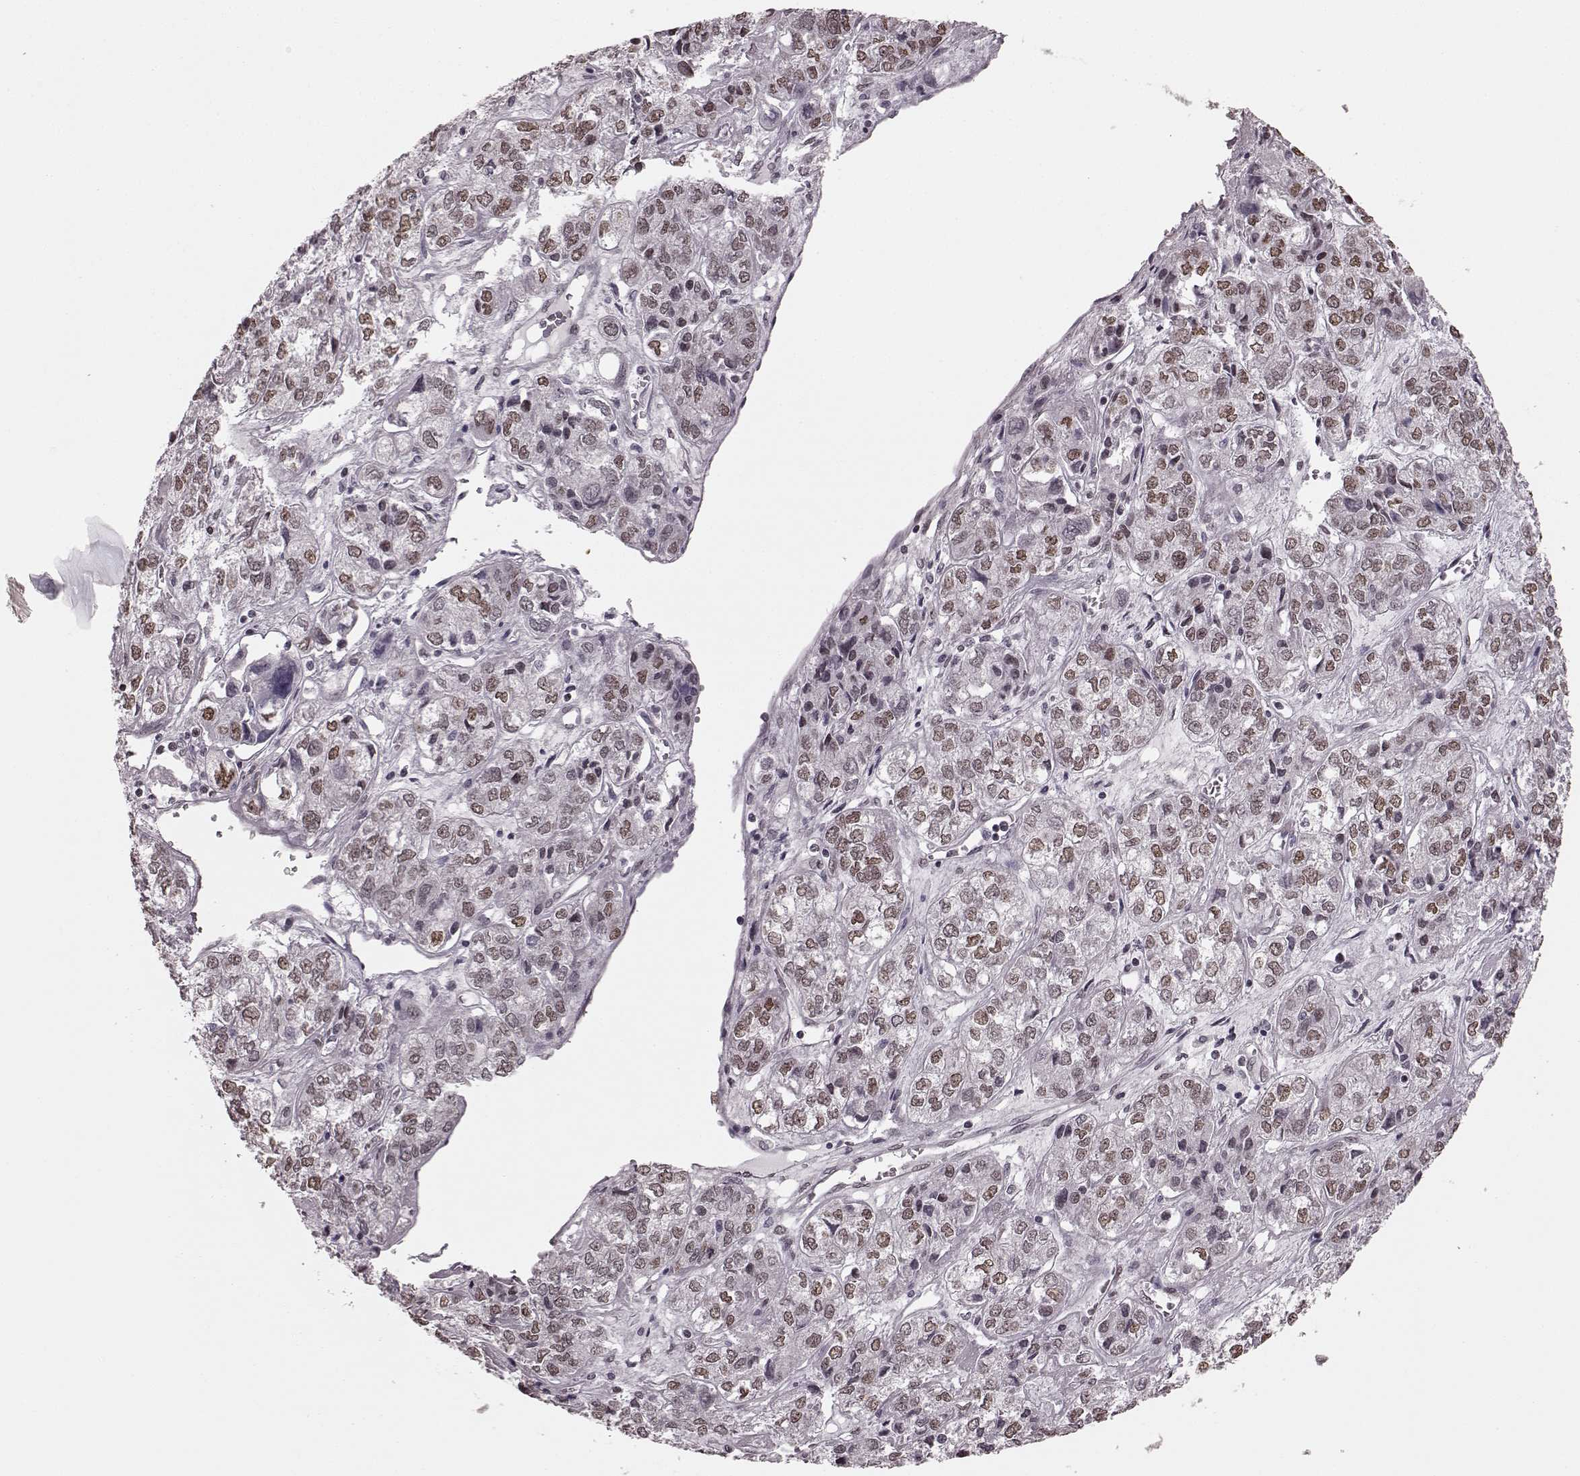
{"staining": {"intensity": "moderate", "quantity": ">75%", "location": "nuclear"}, "tissue": "ovarian cancer", "cell_type": "Tumor cells", "image_type": "cancer", "snomed": [{"axis": "morphology", "description": "Carcinoma, endometroid"}, {"axis": "topography", "description": "Ovary"}], "caption": "Moderate nuclear protein positivity is identified in approximately >75% of tumor cells in ovarian cancer (endometroid carcinoma).", "gene": "NR2C1", "patient": {"sex": "female", "age": 64}}